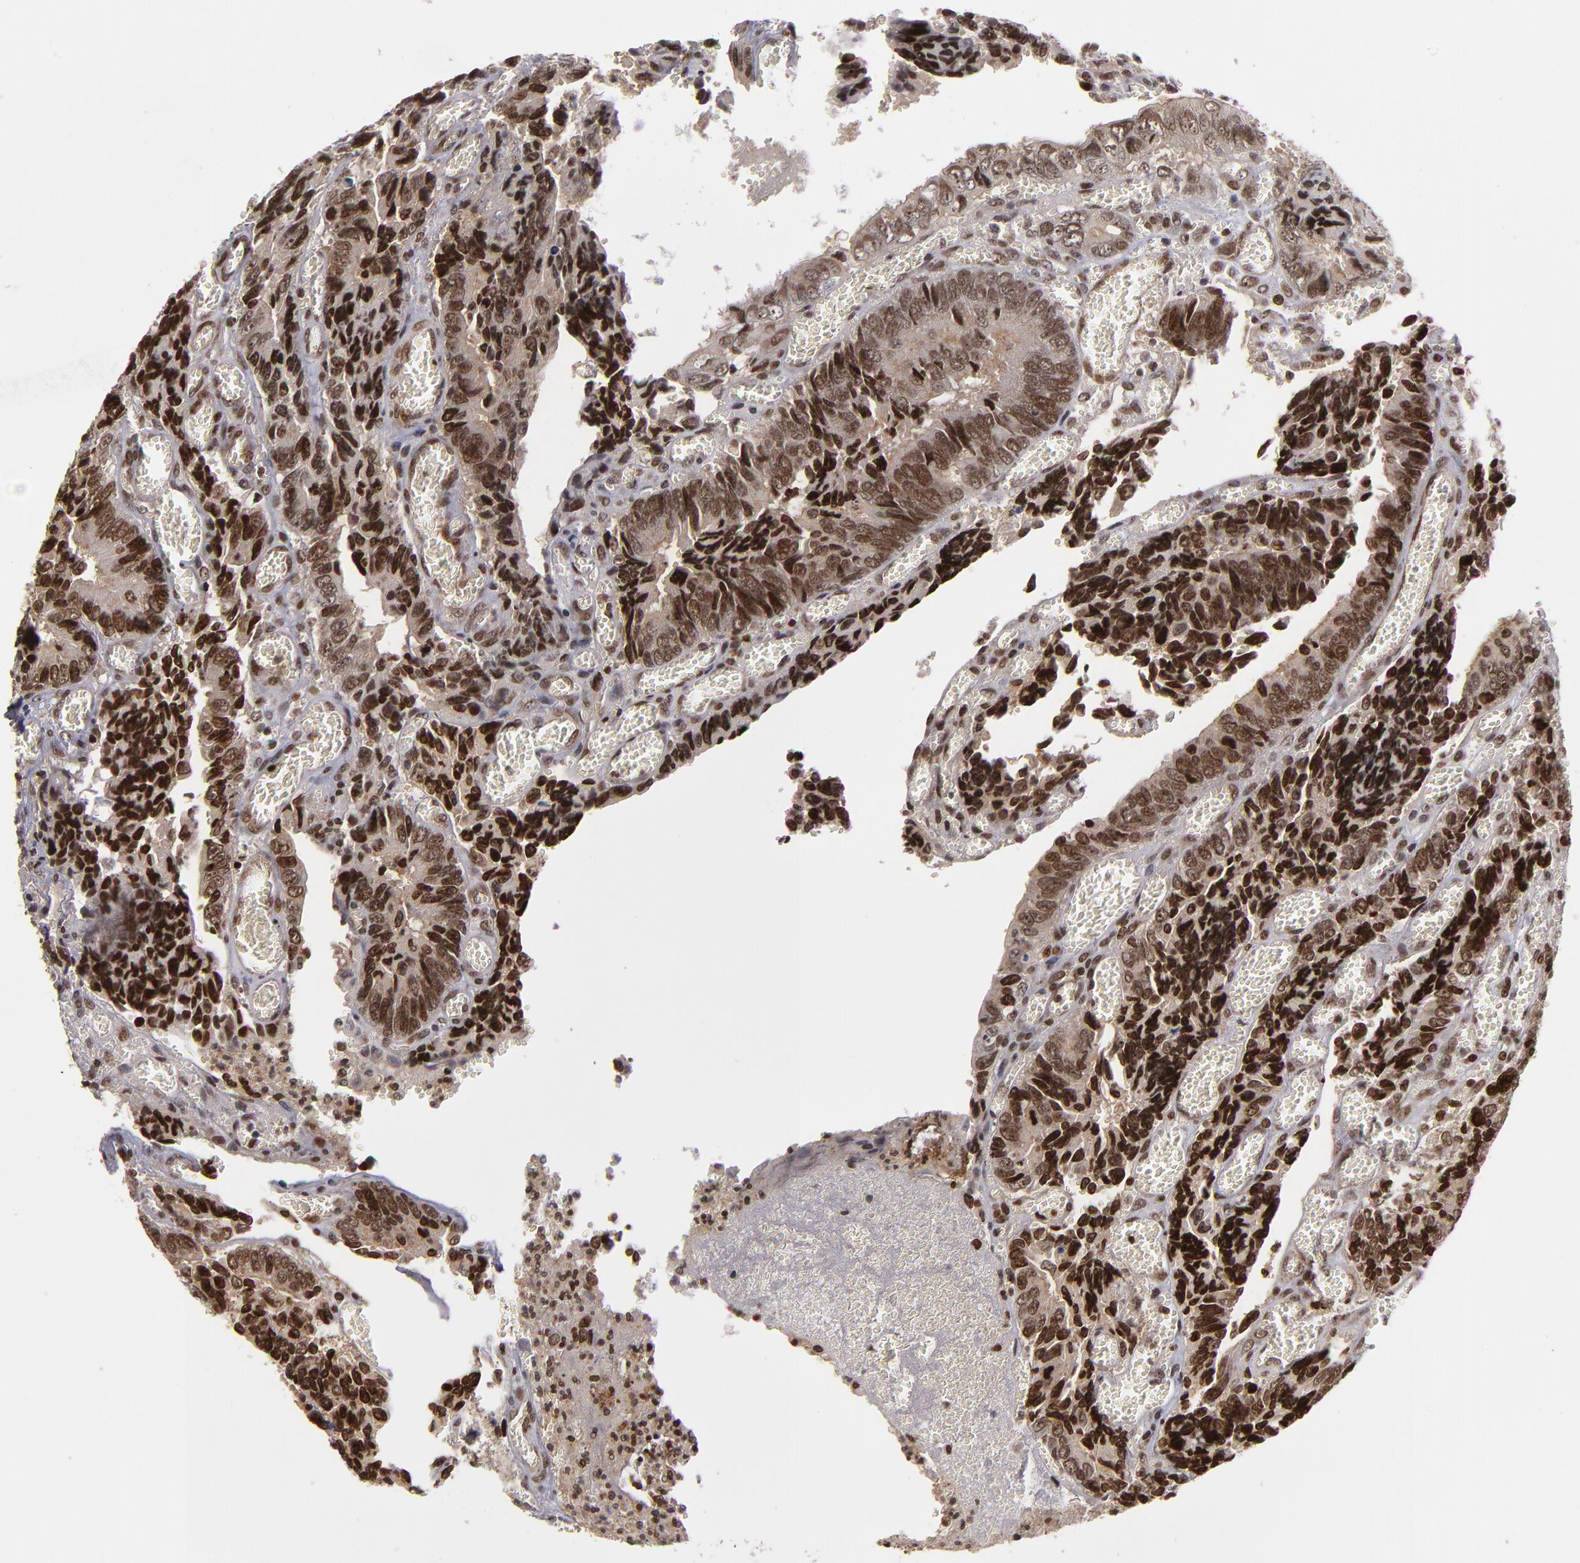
{"staining": {"intensity": "strong", "quantity": ">75%", "location": "nuclear"}, "tissue": "colorectal cancer", "cell_type": "Tumor cells", "image_type": "cancer", "snomed": [{"axis": "morphology", "description": "Adenocarcinoma, NOS"}, {"axis": "topography", "description": "Colon"}], "caption": "Protein staining reveals strong nuclear expression in approximately >75% of tumor cells in colorectal cancer. (Brightfield microscopy of DAB IHC at high magnification).", "gene": "KDM6A", "patient": {"sex": "male", "age": 72}}